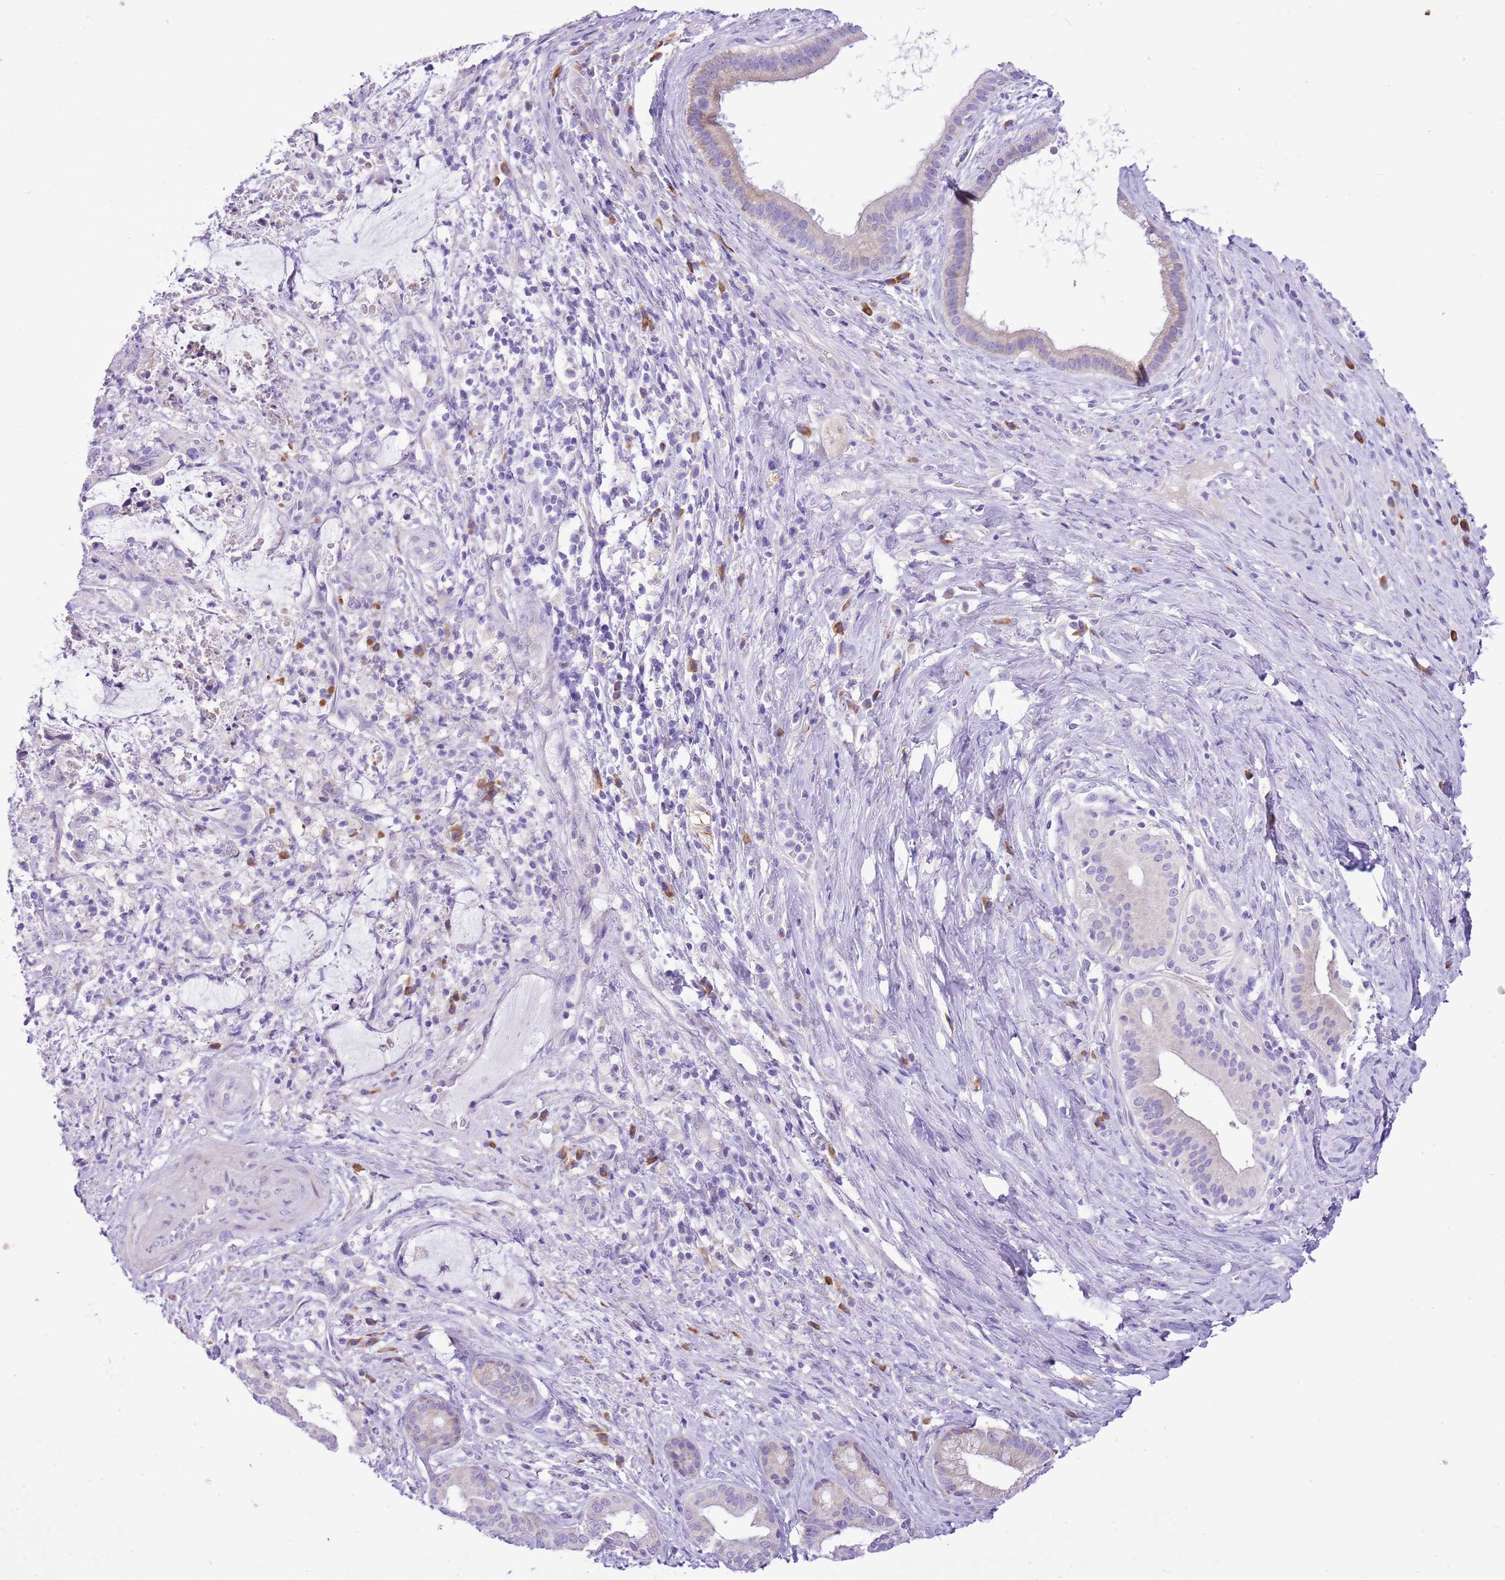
{"staining": {"intensity": "negative", "quantity": "none", "location": "none"}, "tissue": "liver cancer", "cell_type": "Tumor cells", "image_type": "cancer", "snomed": [{"axis": "morphology", "description": "Normal tissue, NOS"}, {"axis": "morphology", "description": "Cholangiocarcinoma"}, {"axis": "topography", "description": "Liver"}, {"axis": "topography", "description": "Peripheral nerve tissue"}], "caption": "This is a micrograph of immunohistochemistry staining of liver cancer, which shows no positivity in tumor cells.", "gene": "AAR2", "patient": {"sex": "female", "age": 73}}